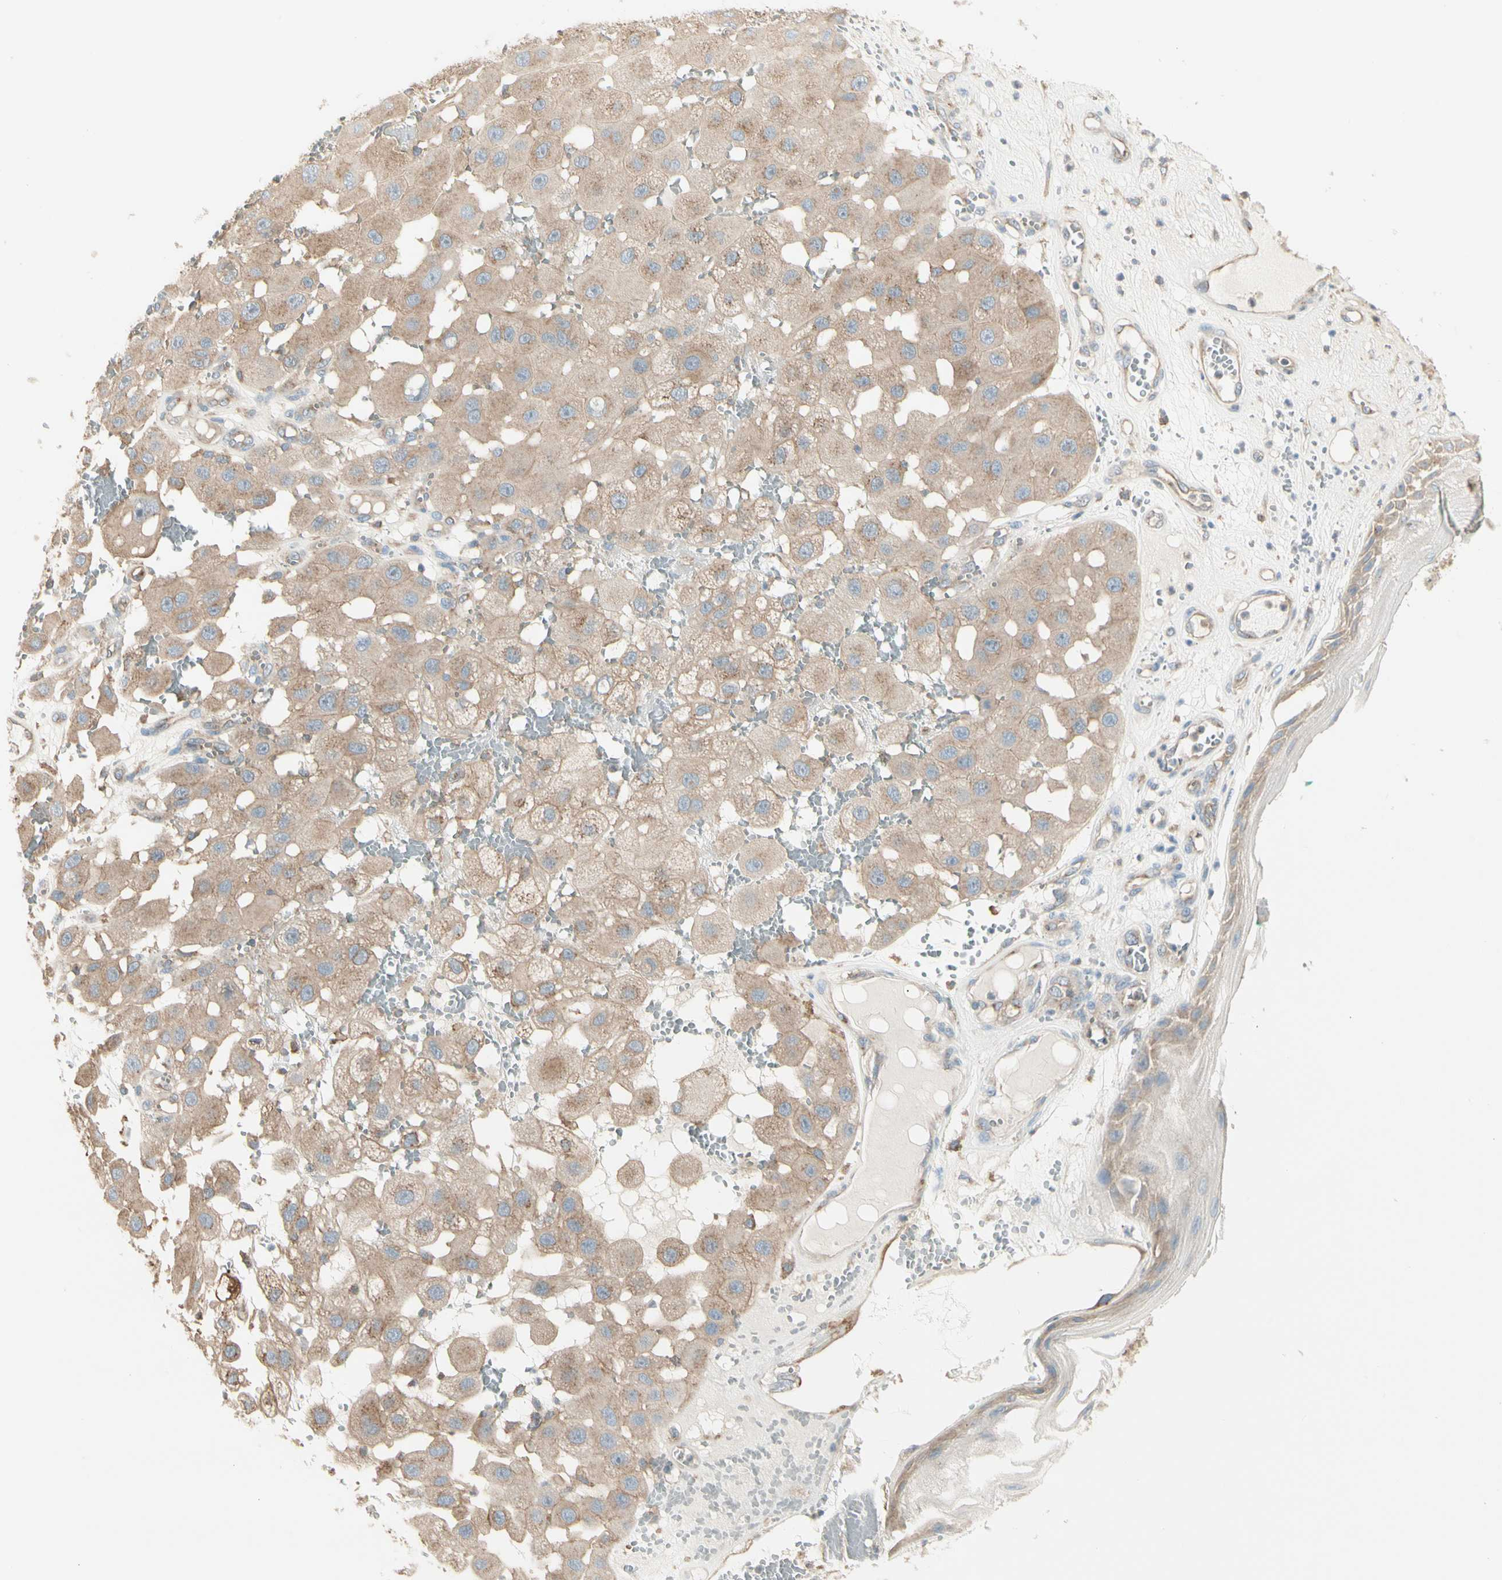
{"staining": {"intensity": "weak", "quantity": ">75%", "location": "cytoplasmic/membranous"}, "tissue": "melanoma", "cell_type": "Tumor cells", "image_type": "cancer", "snomed": [{"axis": "morphology", "description": "Malignant melanoma, NOS"}, {"axis": "topography", "description": "Skin"}], "caption": "This is an image of immunohistochemistry staining of melanoma, which shows weak positivity in the cytoplasmic/membranous of tumor cells.", "gene": "AGFG1", "patient": {"sex": "female", "age": 81}}